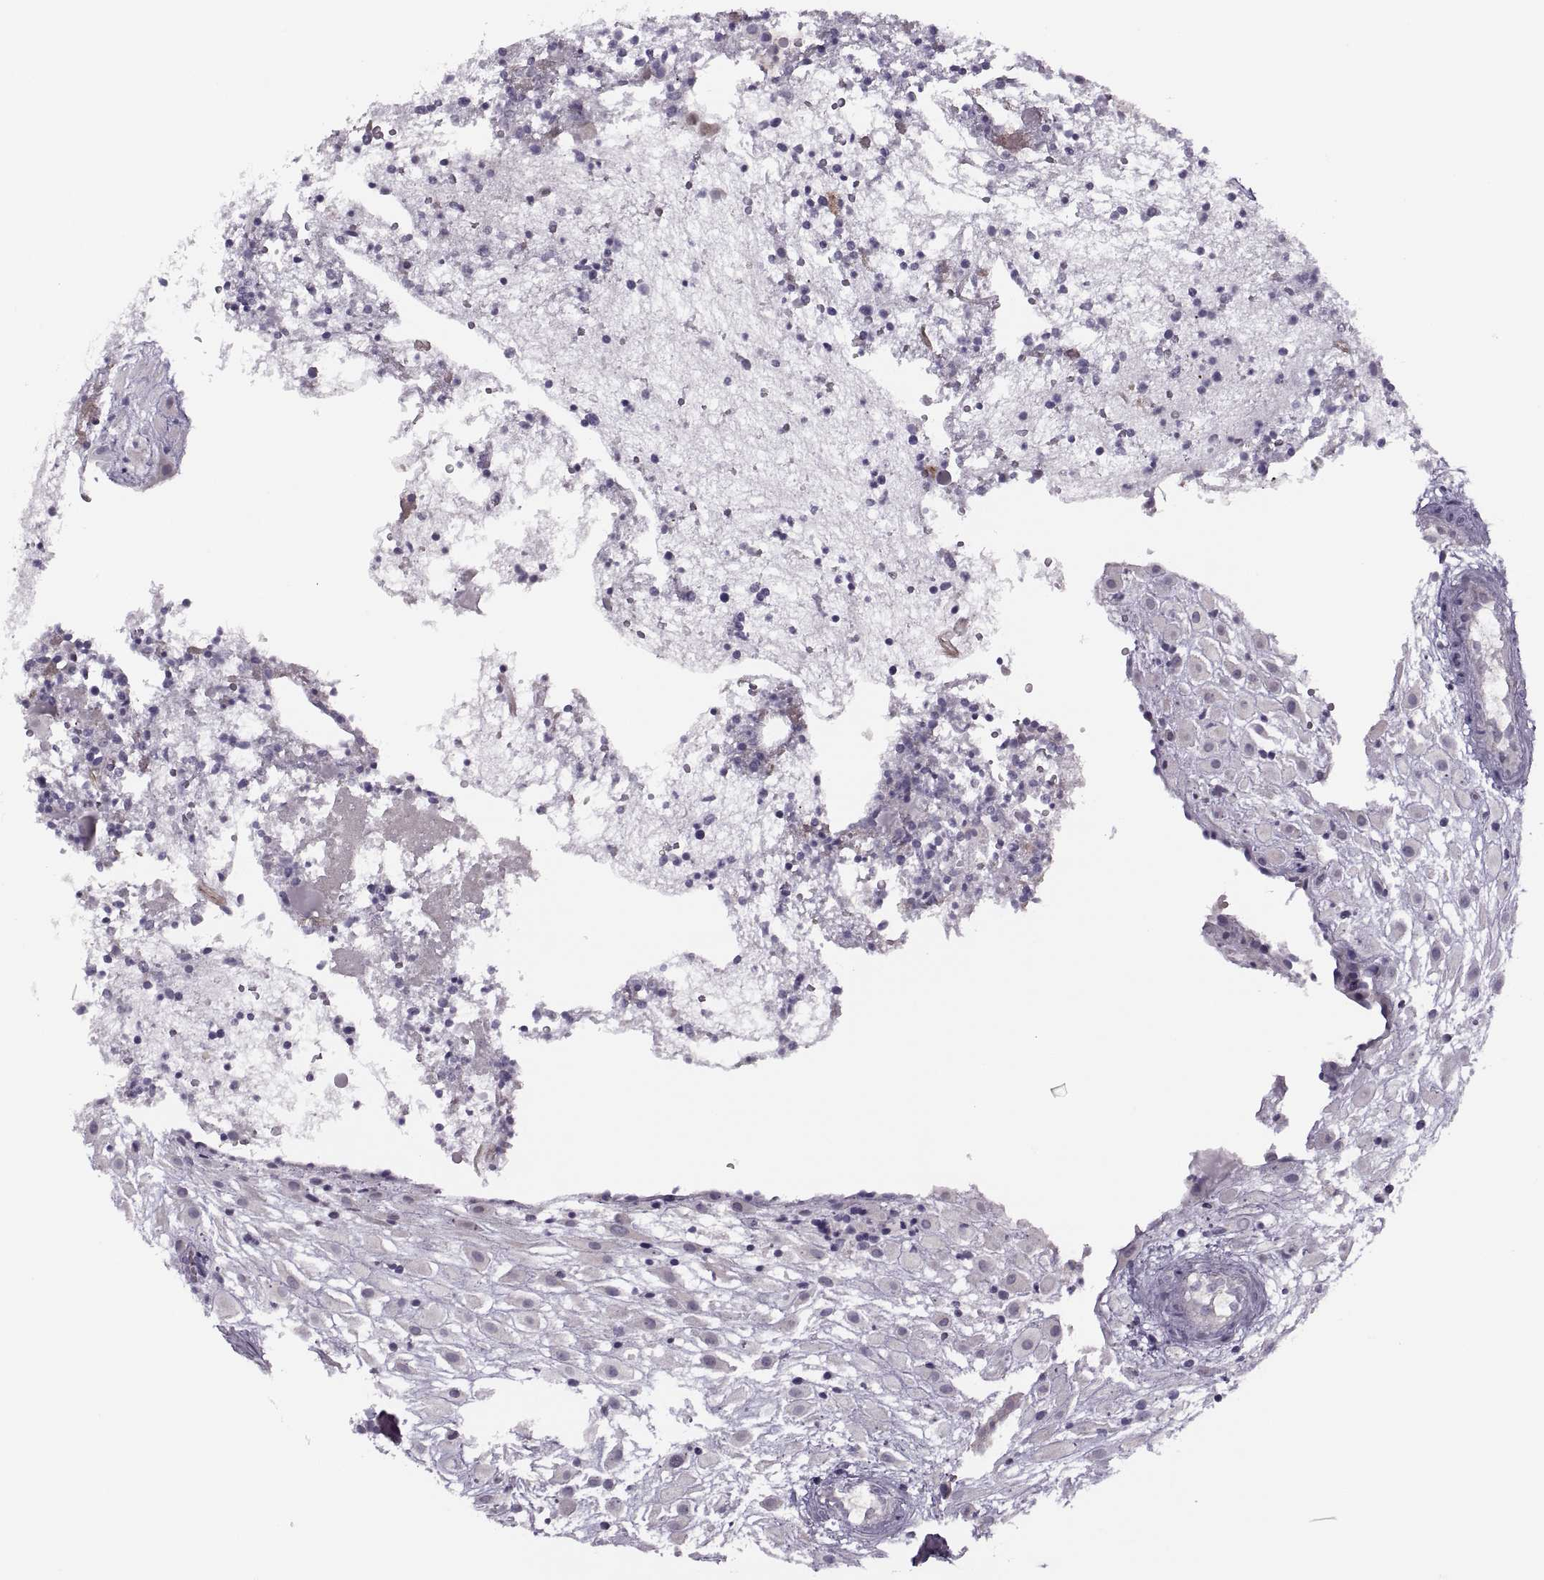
{"staining": {"intensity": "negative", "quantity": "none", "location": "none"}, "tissue": "placenta", "cell_type": "Decidual cells", "image_type": "normal", "snomed": [{"axis": "morphology", "description": "Normal tissue, NOS"}, {"axis": "topography", "description": "Placenta"}], "caption": "This is an immunohistochemistry (IHC) image of normal human placenta. There is no staining in decidual cells.", "gene": "H2AP", "patient": {"sex": "female", "age": 24}}